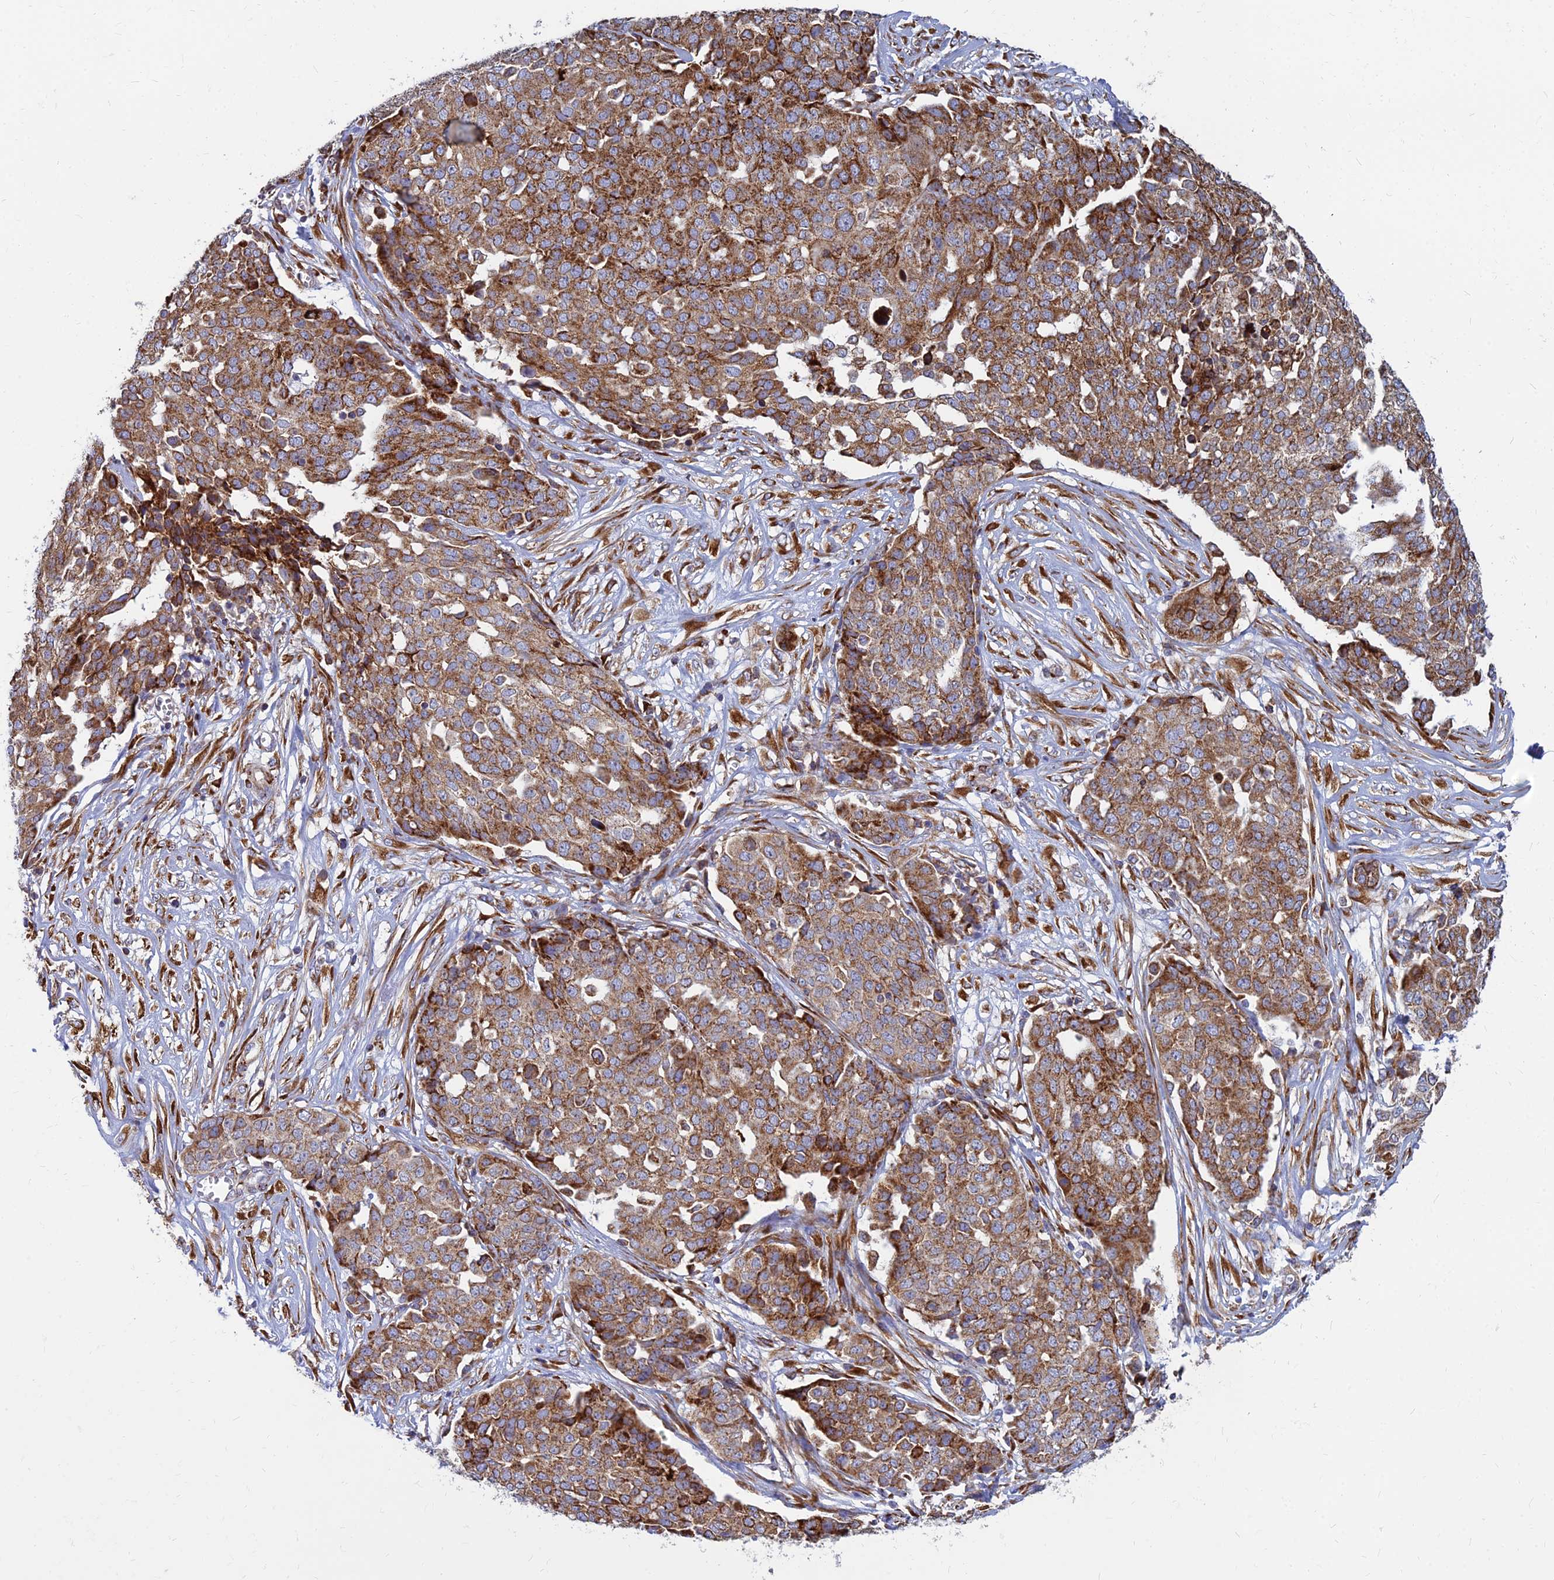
{"staining": {"intensity": "moderate", "quantity": ">75%", "location": "cytoplasmic/membranous"}, "tissue": "ovarian cancer", "cell_type": "Tumor cells", "image_type": "cancer", "snomed": [{"axis": "morphology", "description": "Cystadenocarcinoma, serous, NOS"}, {"axis": "topography", "description": "Soft tissue"}, {"axis": "topography", "description": "Ovary"}], "caption": "Human ovarian cancer stained with a brown dye displays moderate cytoplasmic/membranous positive expression in approximately >75% of tumor cells.", "gene": "CCT6B", "patient": {"sex": "female", "age": 57}}